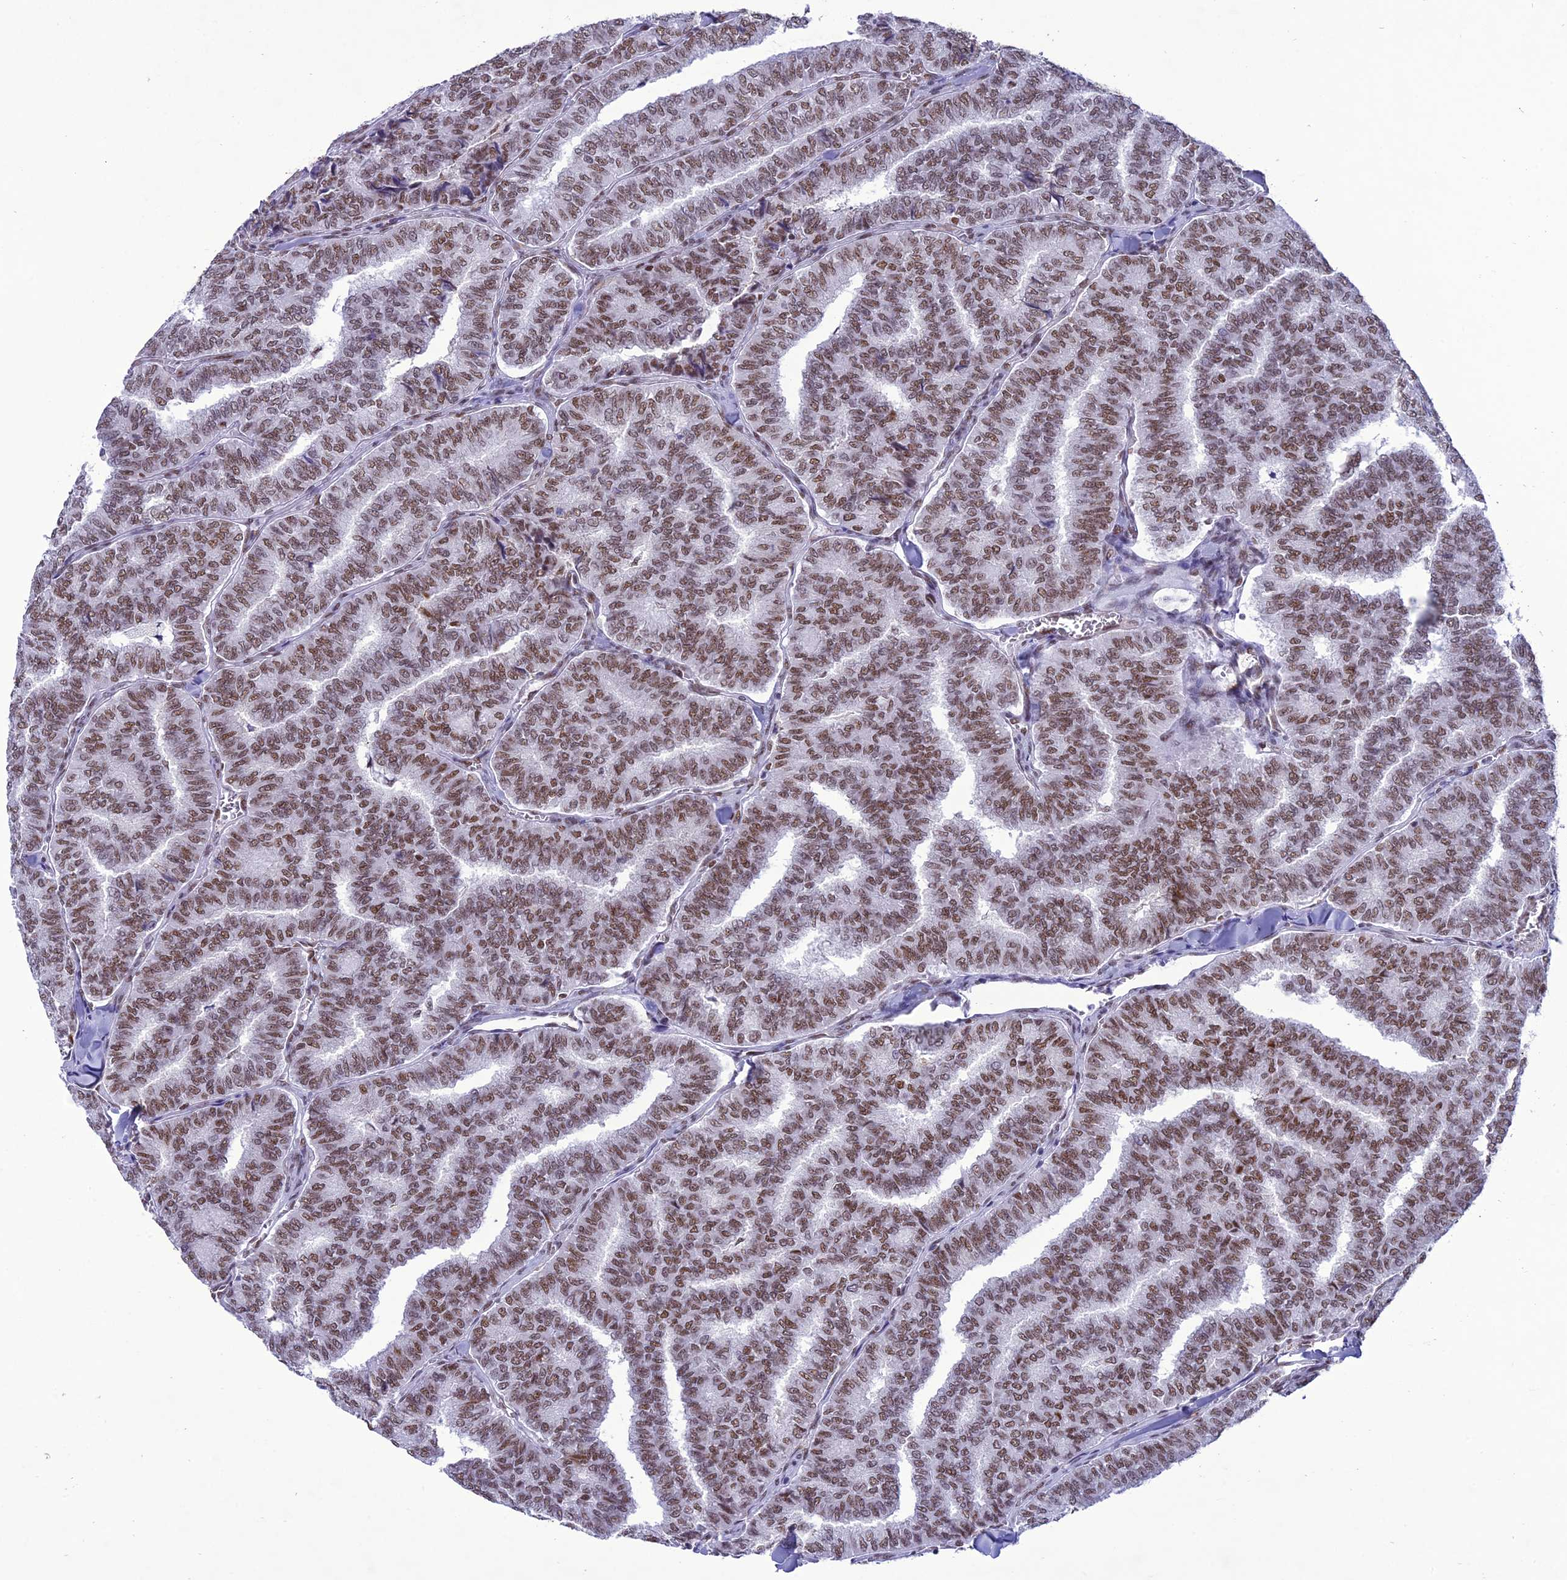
{"staining": {"intensity": "moderate", "quantity": ">75%", "location": "nuclear"}, "tissue": "thyroid cancer", "cell_type": "Tumor cells", "image_type": "cancer", "snomed": [{"axis": "morphology", "description": "Papillary adenocarcinoma, NOS"}, {"axis": "topography", "description": "Thyroid gland"}], "caption": "Thyroid cancer was stained to show a protein in brown. There is medium levels of moderate nuclear staining in about >75% of tumor cells. (Stains: DAB (3,3'-diaminobenzidine) in brown, nuclei in blue, Microscopy: brightfield microscopy at high magnification).", "gene": "DDX1", "patient": {"sex": "female", "age": 35}}